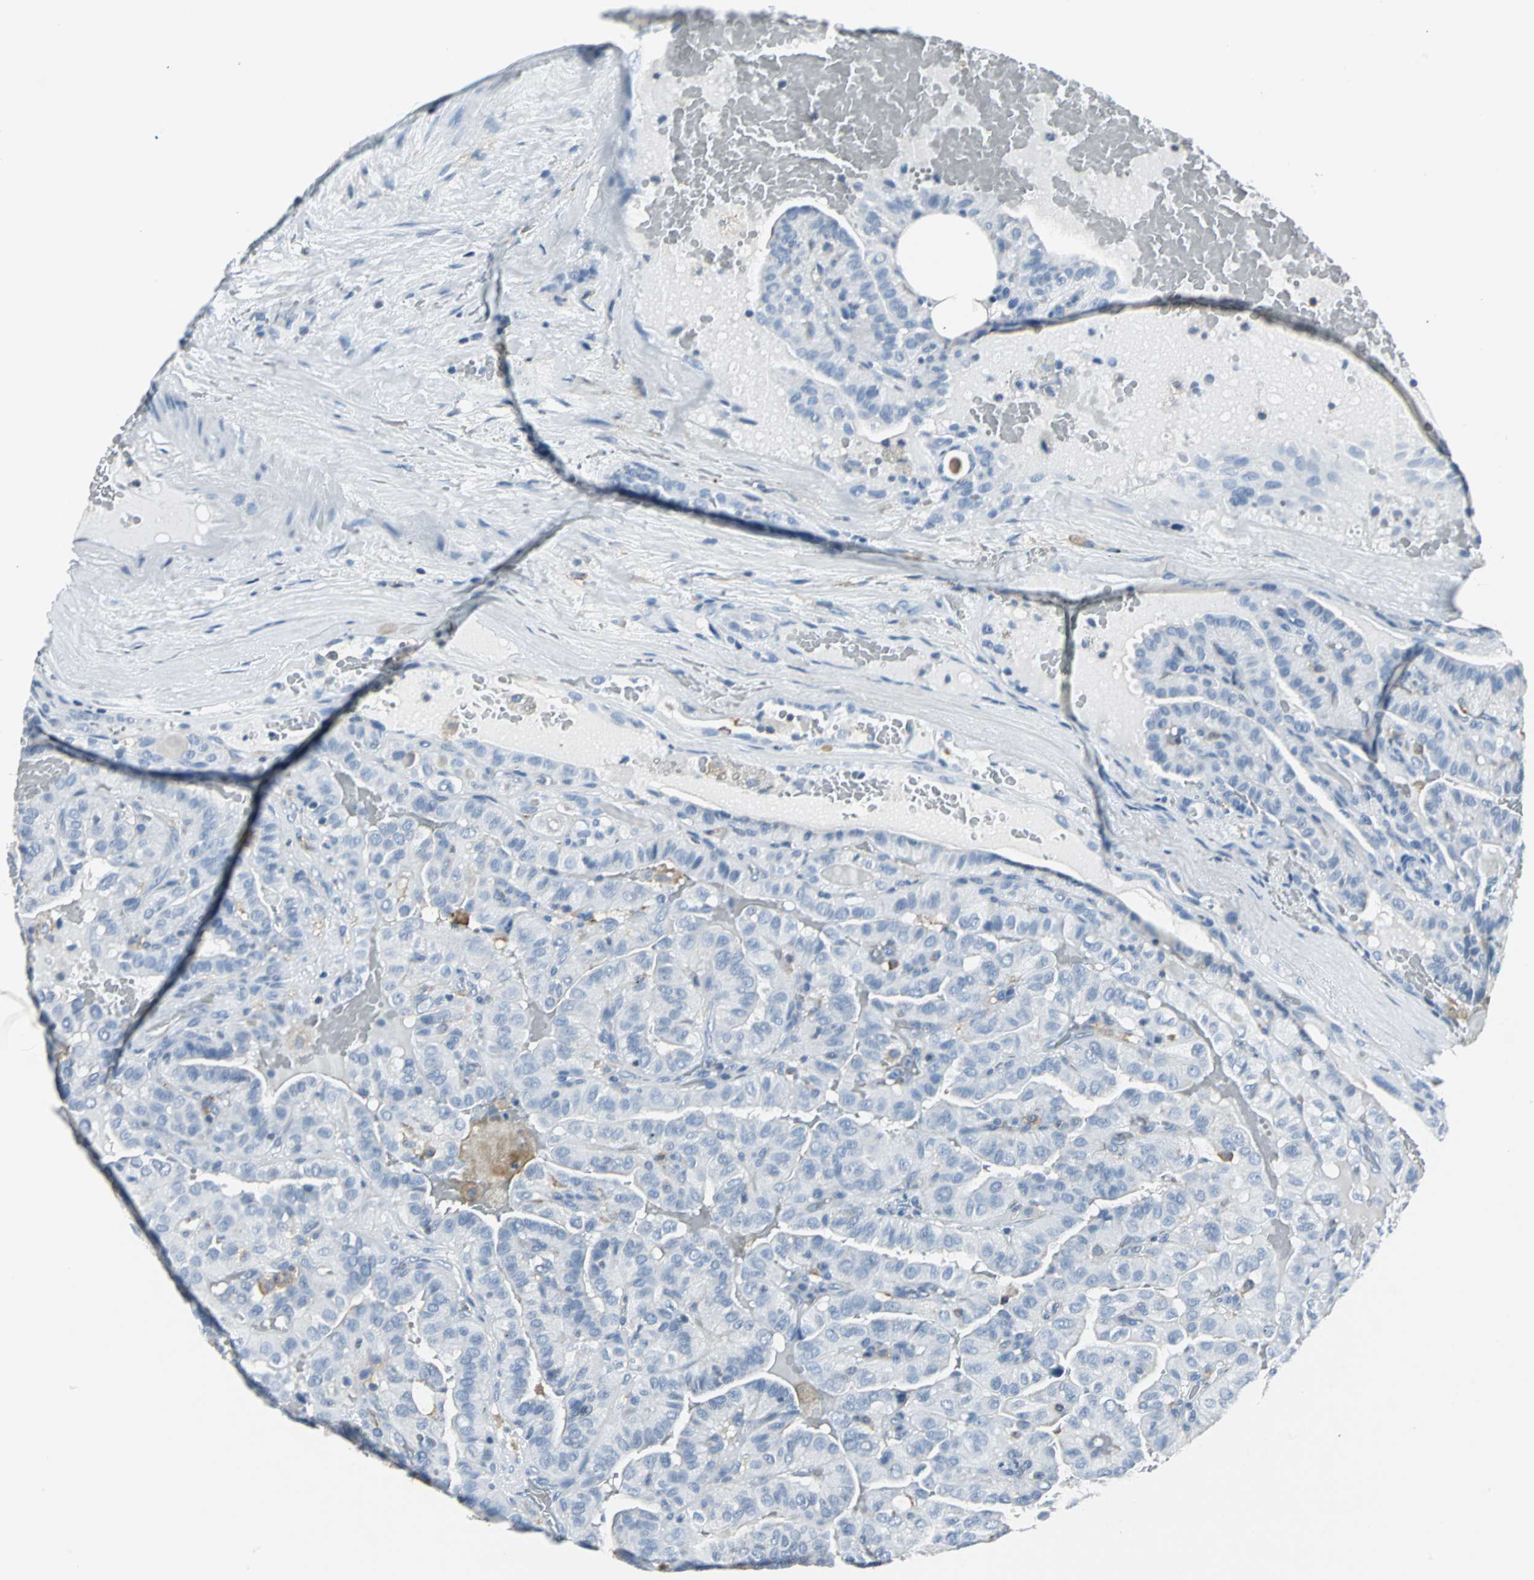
{"staining": {"intensity": "negative", "quantity": "none", "location": "none"}, "tissue": "thyroid cancer", "cell_type": "Tumor cells", "image_type": "cancer", "snomed": [{"axis": "morphology", "description": "Papillary adenocarcinoma, NOS"}, {"axis": "topography", "description": "Thyroid gland"}], "caption": "Tumor cells are negative for brown protein staining in thyroid cancer.", "gene": "IQGAP2", "patient": {"sex": "male", "age": 77}}